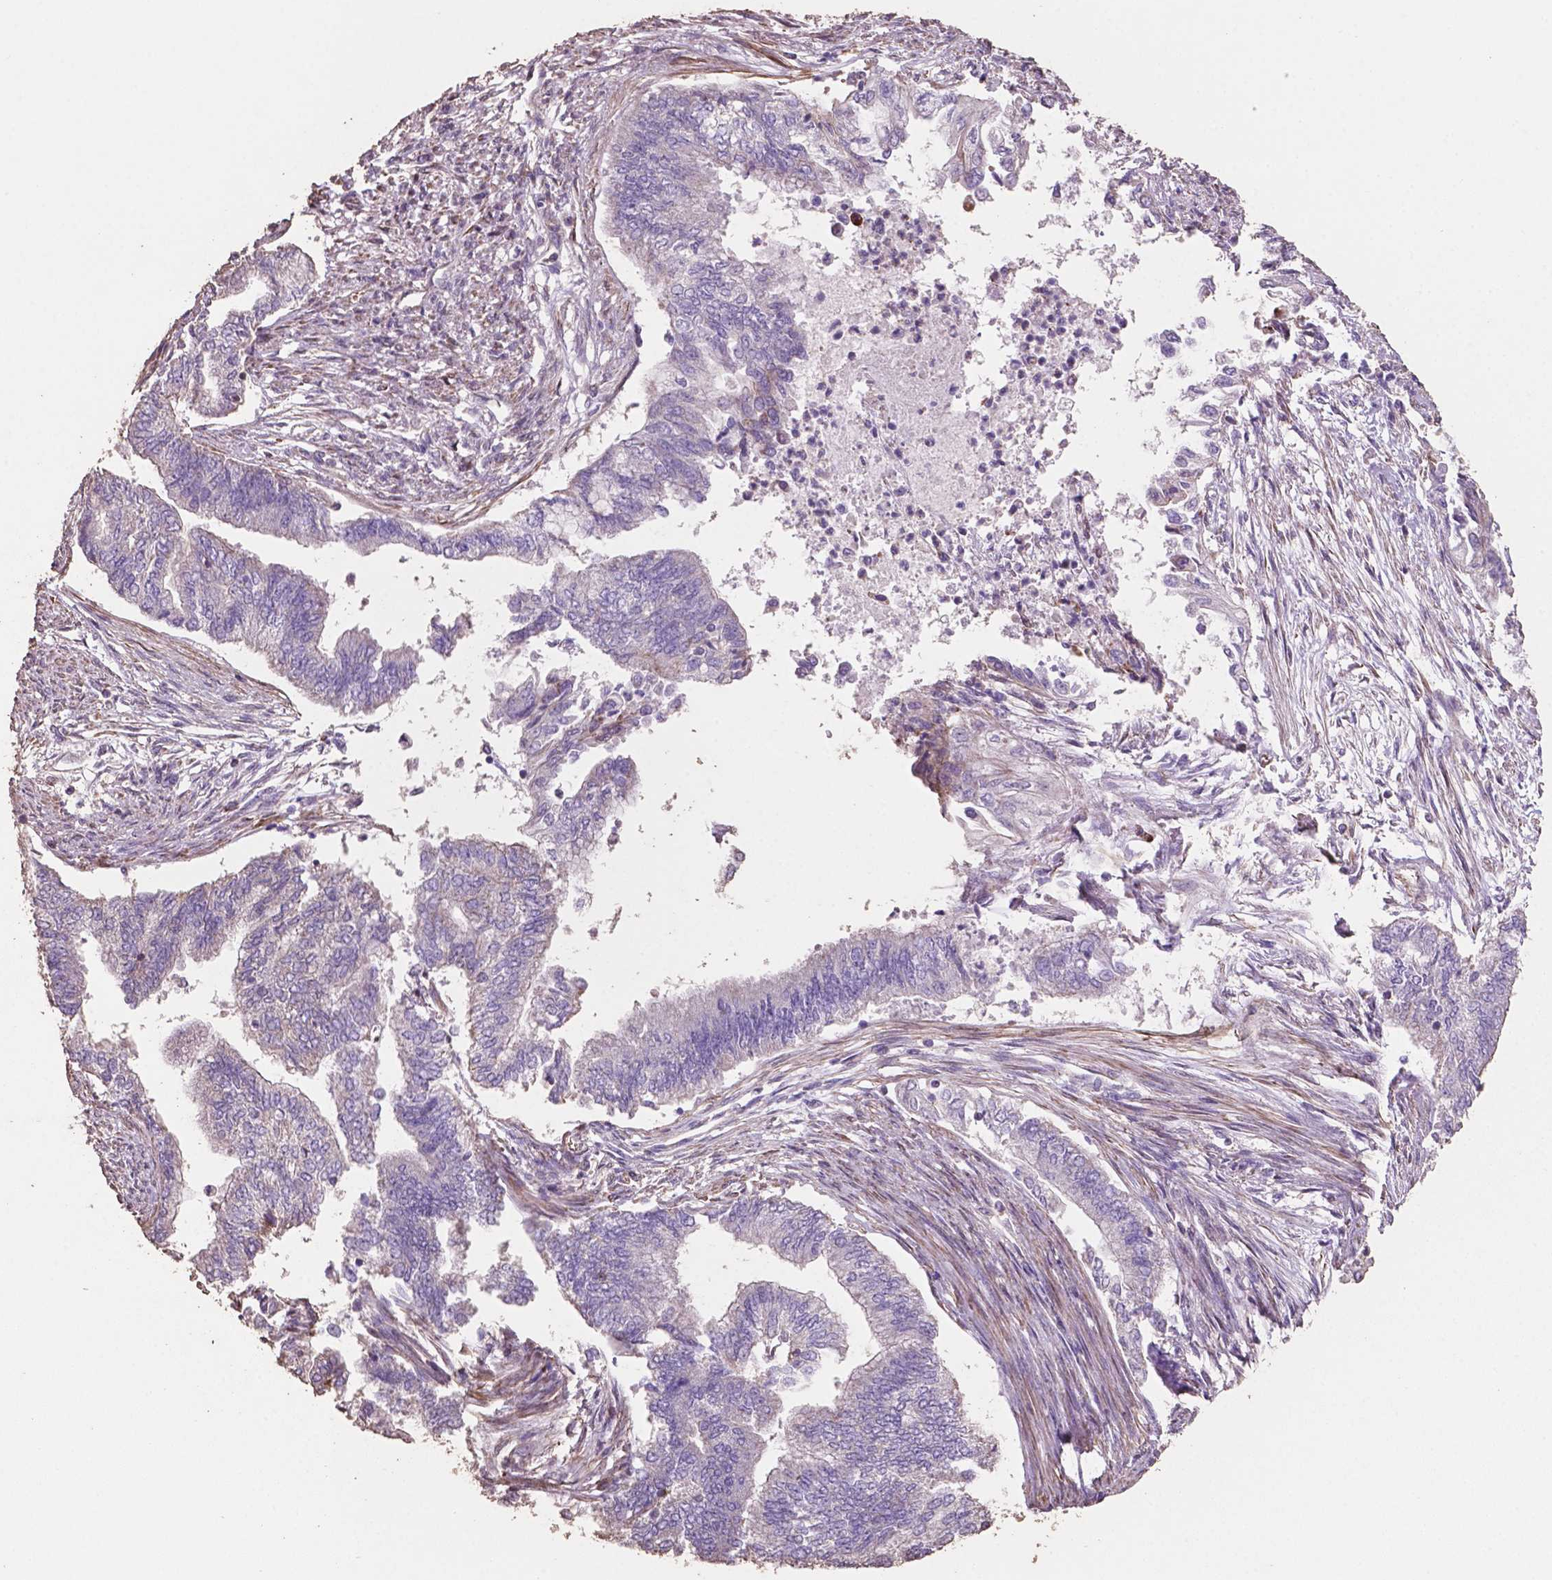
{"staining": {"intensity": "weak", "quantity": "25%-75%", "location": "cytoplasmic/membranous"}, "tissue": "endometrial cancer", "cell_type": "Tumor cells", "image_type": "cancer", "snomed": [{"axis": "morphology", "description": "Adenocarcinoma, NOS"}, {"axis": "topography", "description": "Endometrium"}], "caption": "Tumor cells display low levels of weak cytoplasmic/membranous positivity in about 25%-75% of cells in endometrial cancer.", "gene": "COMMD4", "patient": {"sex": "female", "age": 65}}